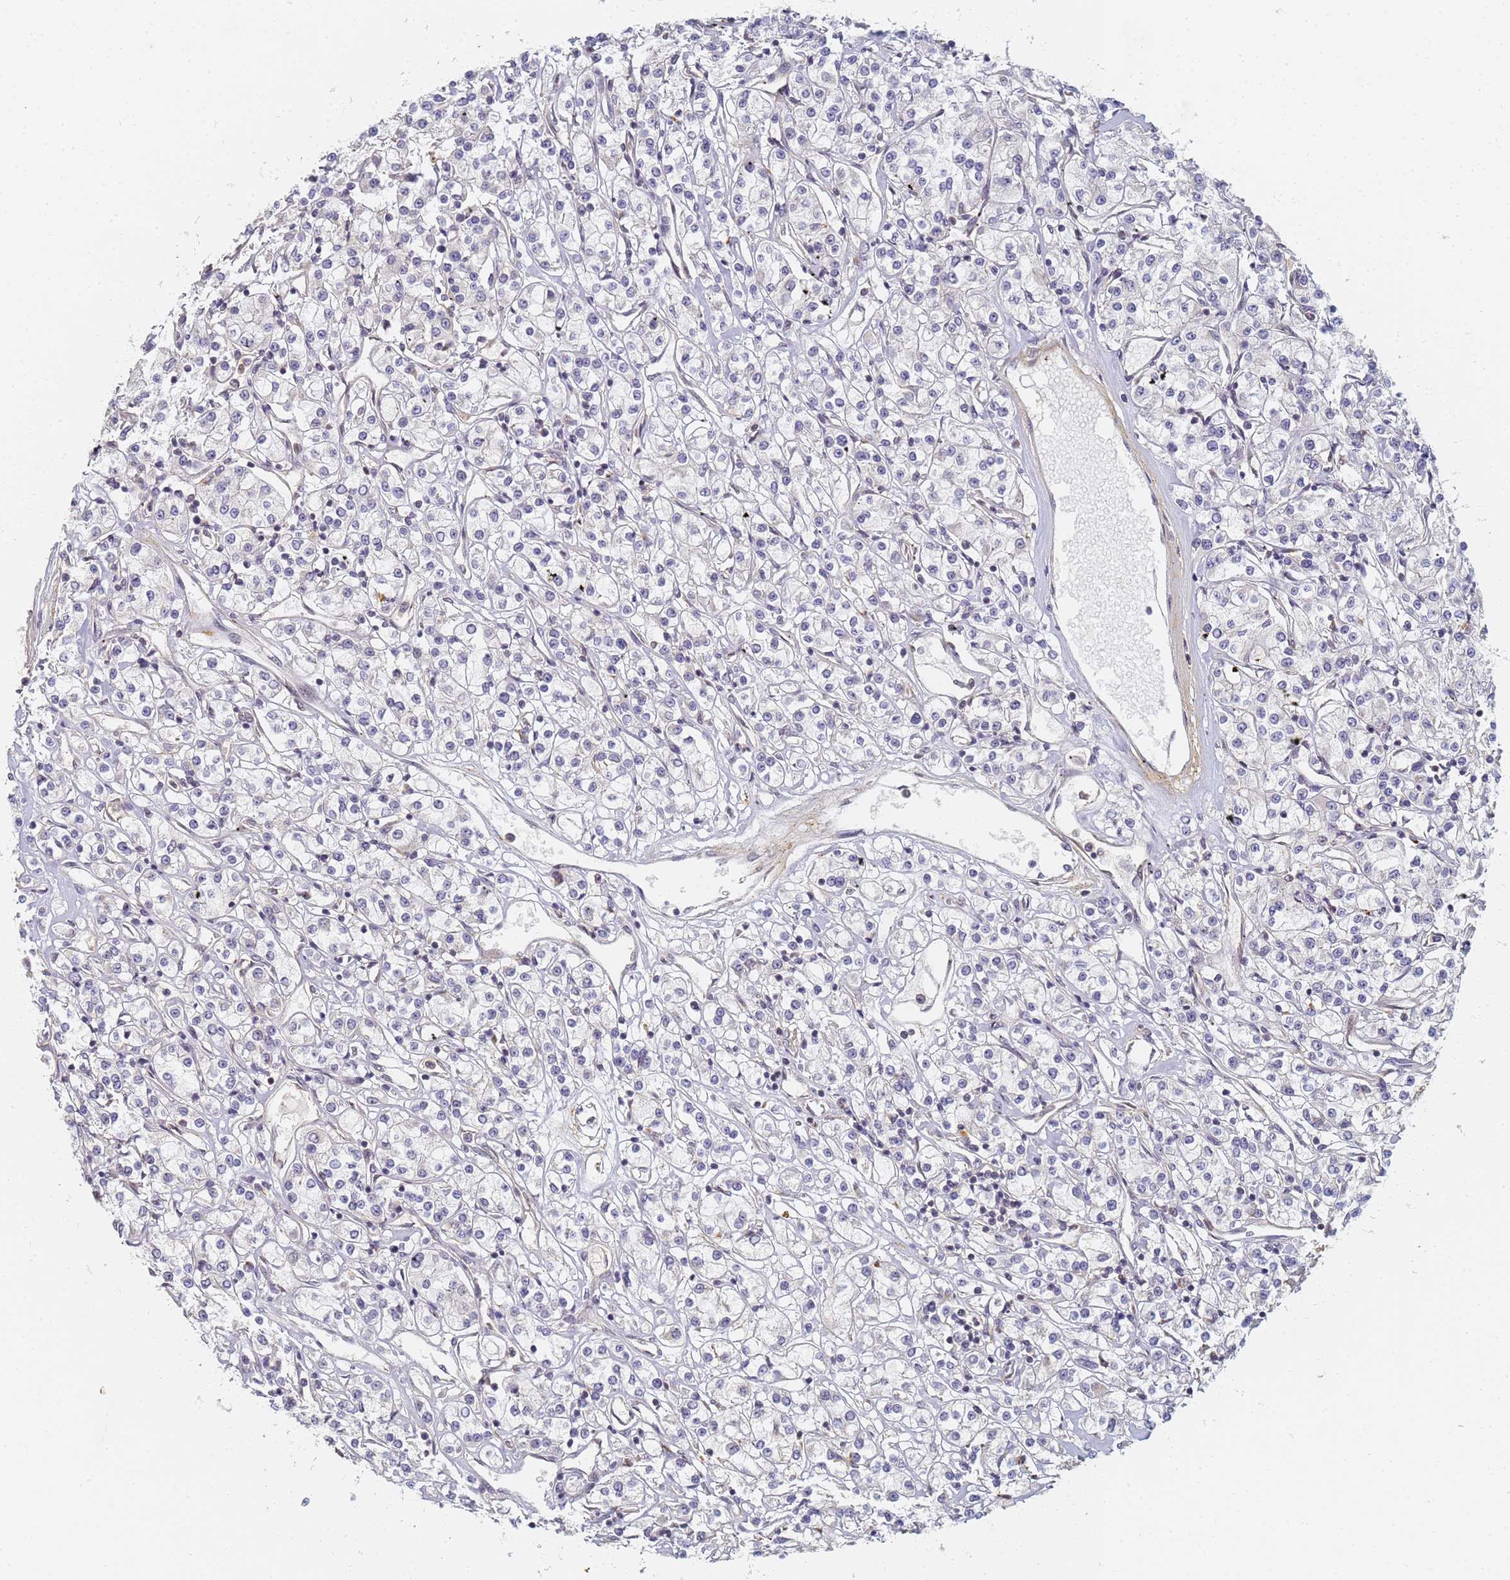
{"staining": {"intensity": "negative", "quantity": "none", "location": "none"}, "tissue": "renal cancer", "cell_type": "Tumor cells", "image_type": "cancer", "snomed": [{"axis": "morphology", "description": "Adenocarcinoma, NOS"}, {"axis": "topography", "description": "Kidney"}], "caption": "DAB (3,3'-diaminobenzidine) immunohistochemical staining of human renal cancer (adenocarcinoma) reveals no significant positivity in tumor cells.", "gene": "HMCES", "patient": {"sex": "female", "age": 59}}